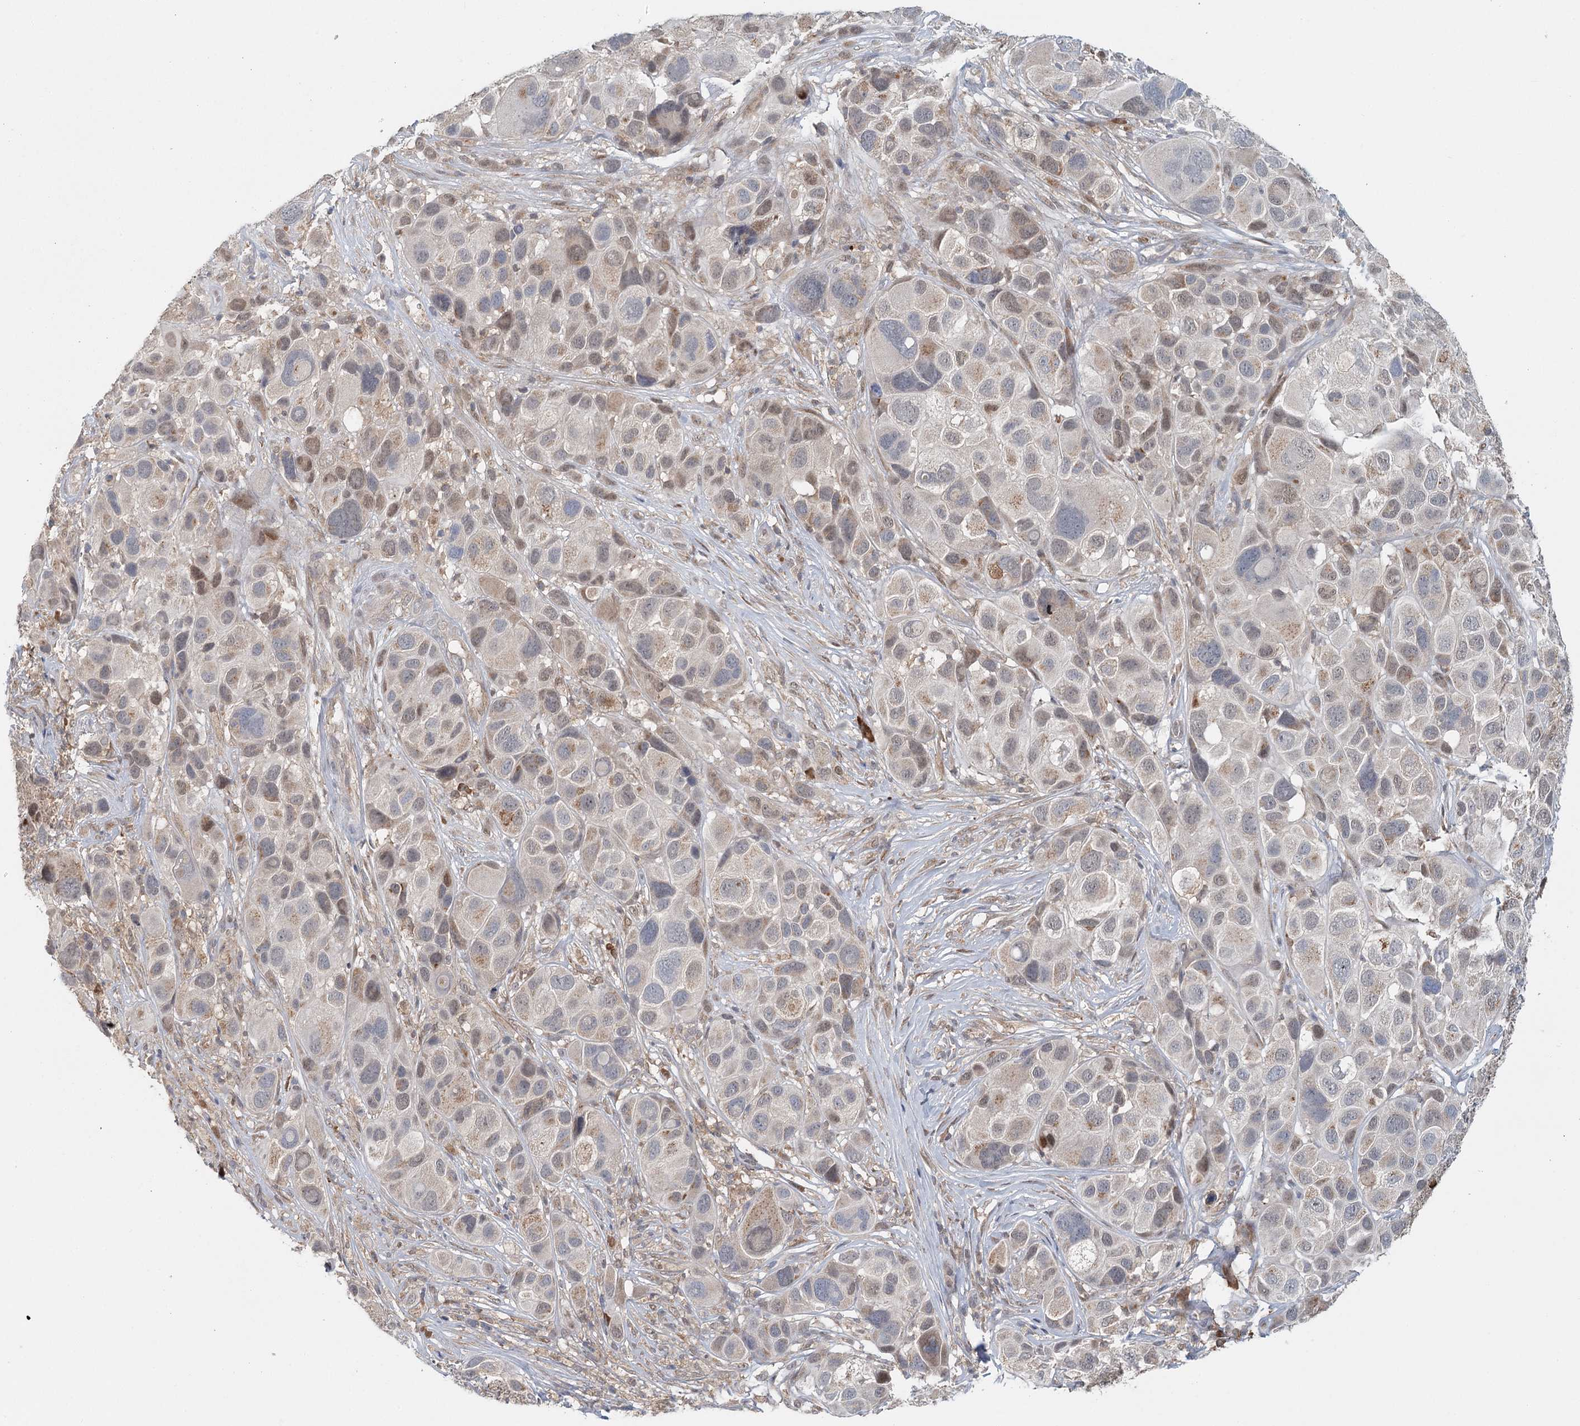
{"staining": {"intensity": "weak", "quantity": "25%-75%", "location": "cytoplasmic/membranous,nuclear"}, "tissue": "melanoma", "cell_type": "Tumor cells", "image_type": "cancer", "snomed": [{"axis": "morphology", "description": "Malignant melanoma, NOS"}, {"axis": "topography", "description": "Skin of trunk"}], "caption": "Melanoma stained for a protein (brown) exhibits weak cytoplasmic/membranous and nuclear positive positivity in about 25%-75% of tumor cells.", "gene": "ADK", "patient": {"sex": "male", "age": 71}}